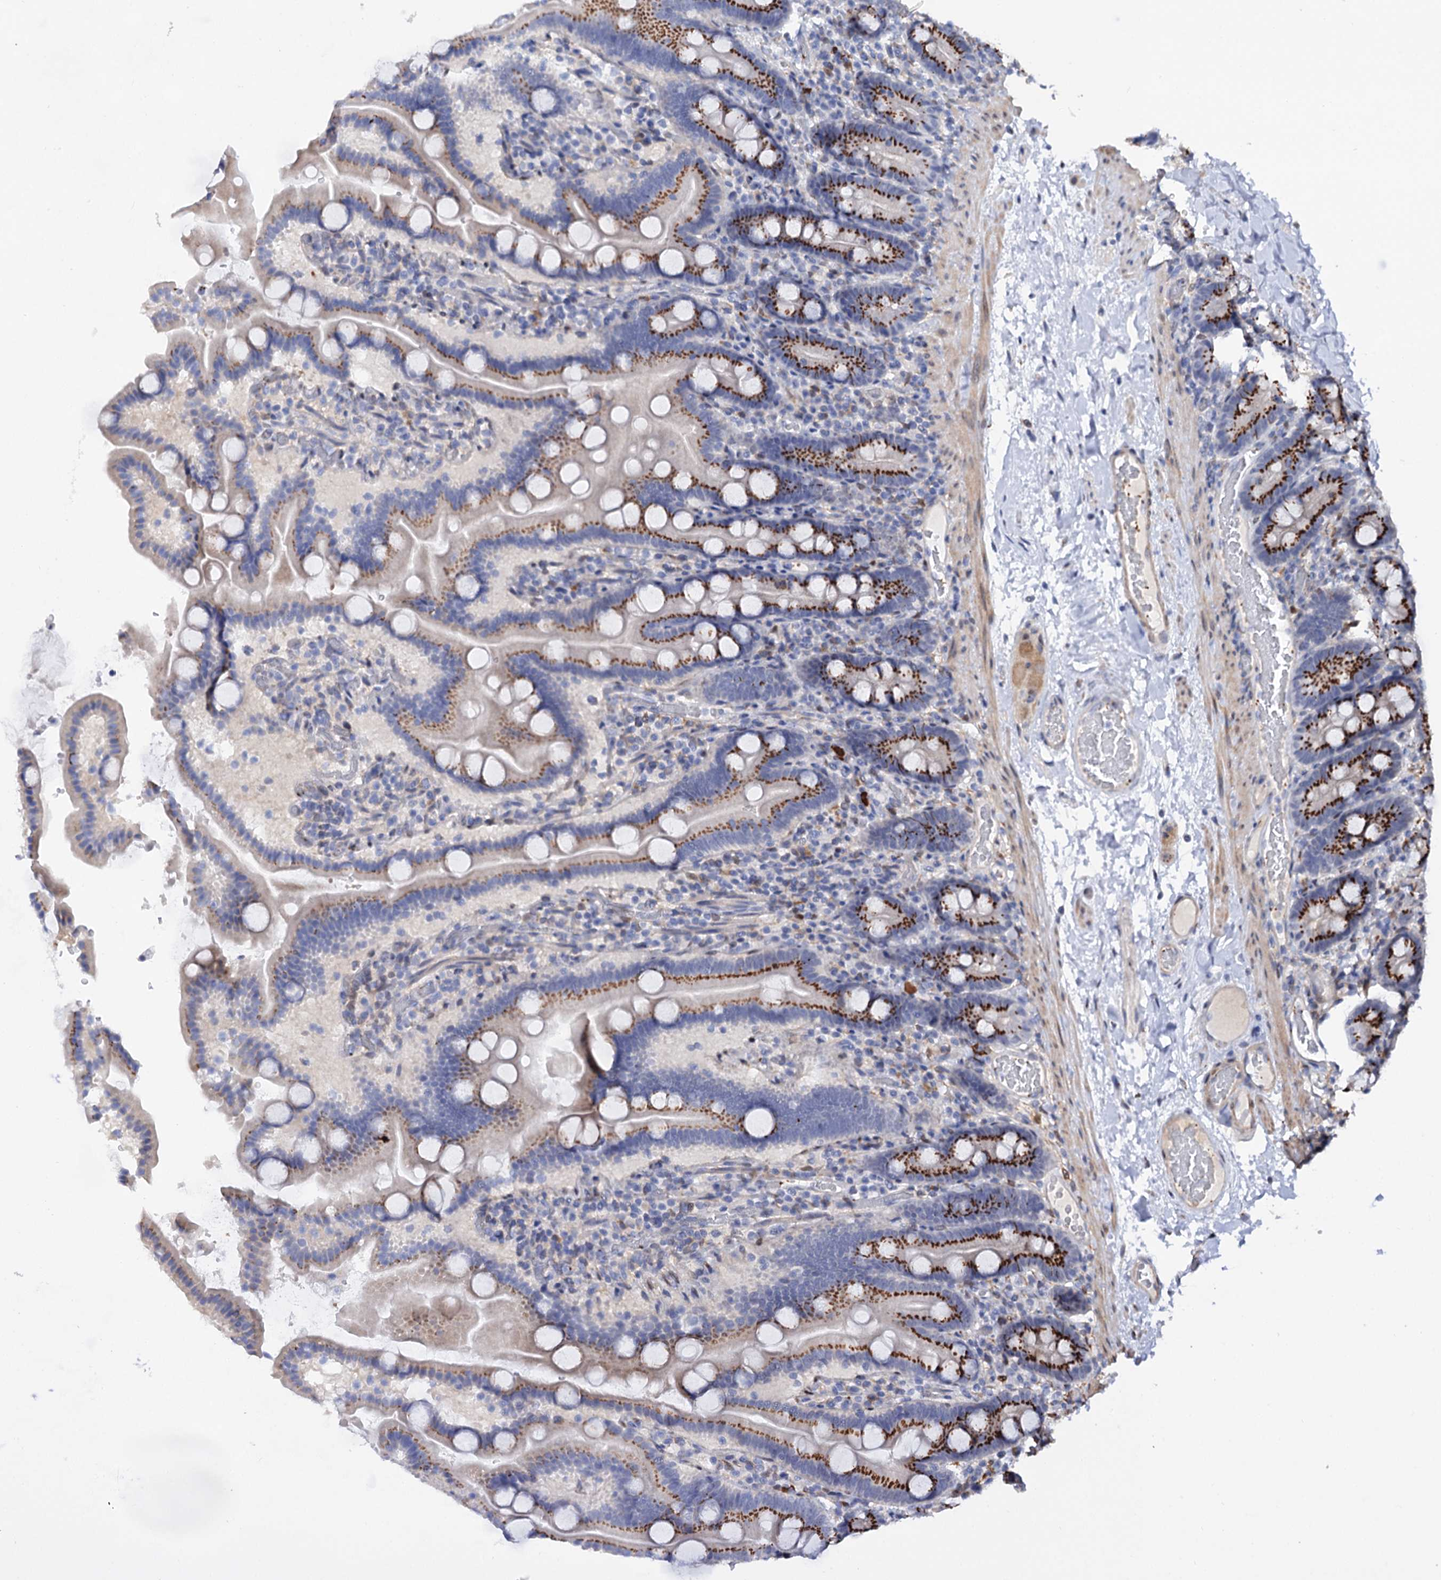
{"staining": {"intensity": "strong", "quantity": ">75%", "location": "cytoplasmic/membranous"}, "tissue": "duodenum", "cell_type": "Glandular cells", "image_type": "normal", "snomed": [{"axis": "morphology", "description": "Normal tissue, NOS"}, {"axis": "topography", "description": "Duodenum"}], "caption": "The image exhibits a brown stain indicating the presence of a protein in the cytoplasmic/membranous of glandular cells in duodenum. Nuclei are stained in blue.", "gene": "C11orf96", "patient": {"sex": "male", "age": 55}}